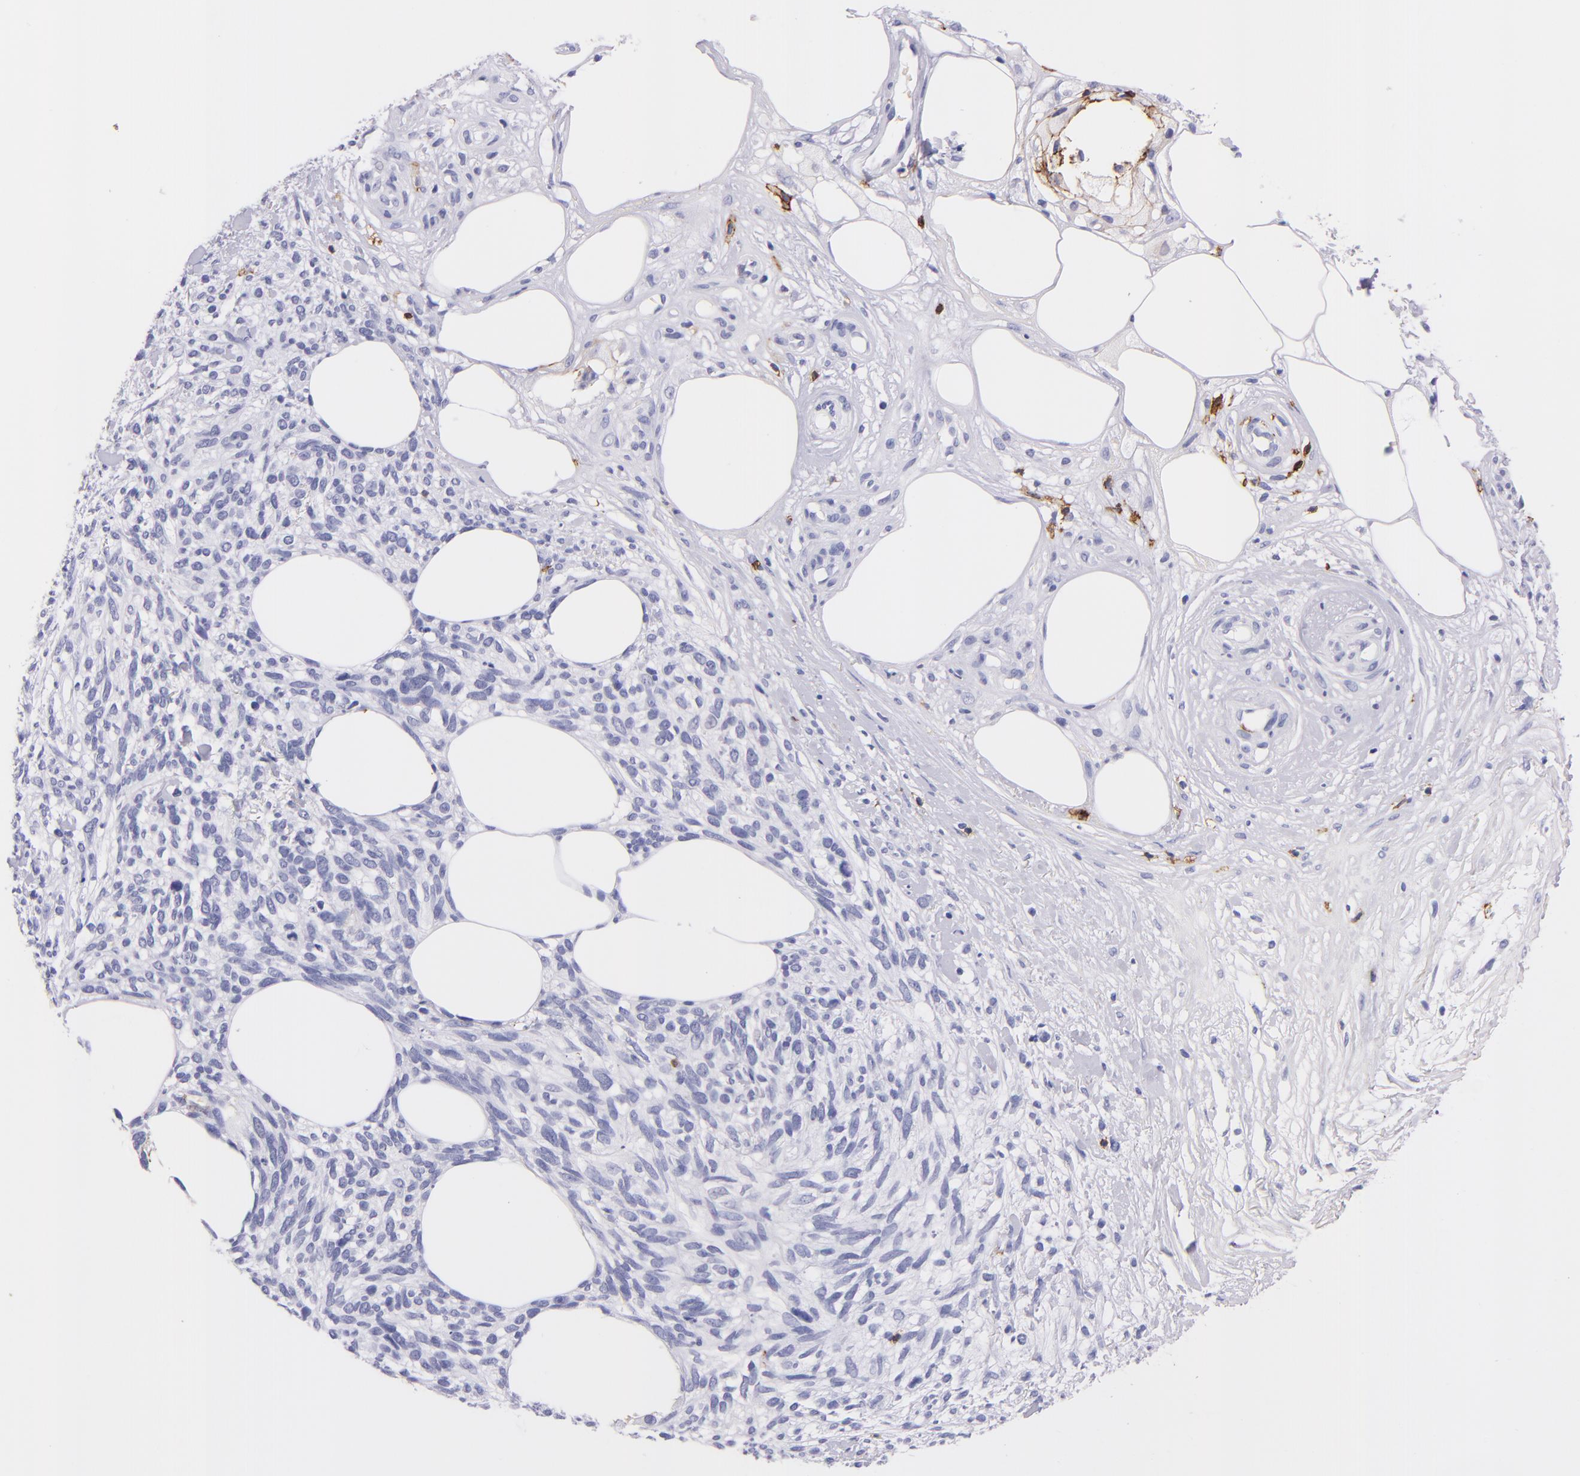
{"staining": {"intensity": "negative", "quantity": "none", "location": "none"}, "tissue": "melanoma", "cell_type": "Tumor cells", "image_type": "cancer", "snomed": [{"axis": "morphology", "description": "Malignant melanoma, NOS"}, {"axis": "topography", "description": "Skin"}], "caption": "This is an immunohistochemistry photomicrograph of malignant melanoma. There is no staining in tumor cells.", "gene": "SPN", "patient": {"sex": "female", "age": 85}}